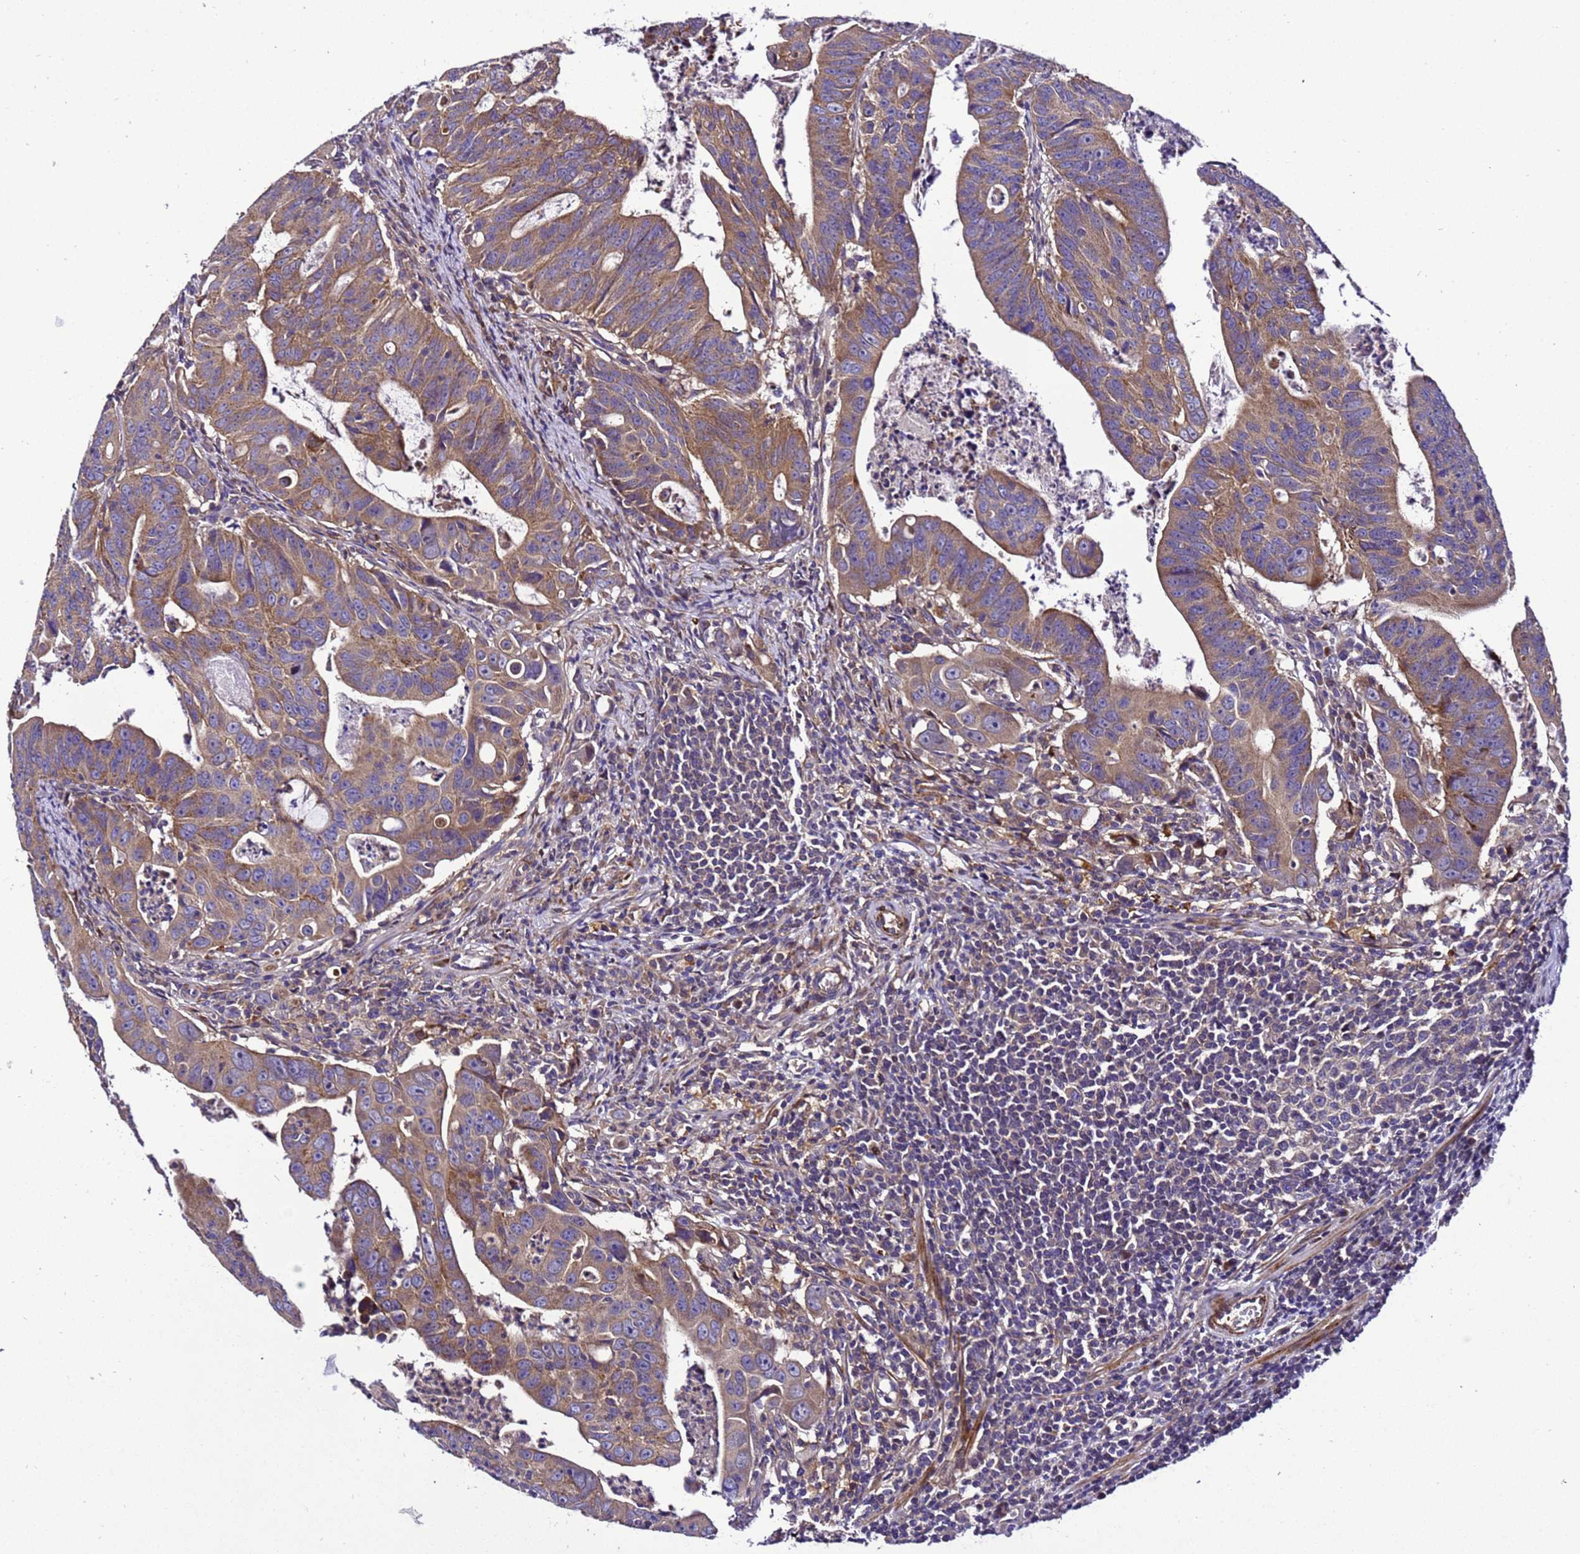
{"staining": {"intensity": "moderate", "quantity": ">75%", "location": "cytoplasmic/membranous"}, "tissue": "colorectal cancer", "cell_type": "Tumor cells", "image_type": "cancer", "snomed": [{"axis": "morphology", "description": "Adenocarcinoma, NOS"}, {"axis": "topography", "description": "Rectum"}], "caption": "This histopathology image exhibits adenocarcinoma (colorectal) stained with immunohistochemistry (IHC) to label a protein in brown. The cytoplasmic/membranous of tumor cells show moderate positivity for the protein. Nuclei are counter-stained blue.", "gene": "ZNF417", "patient": {"sex": "male", "age": 69}}